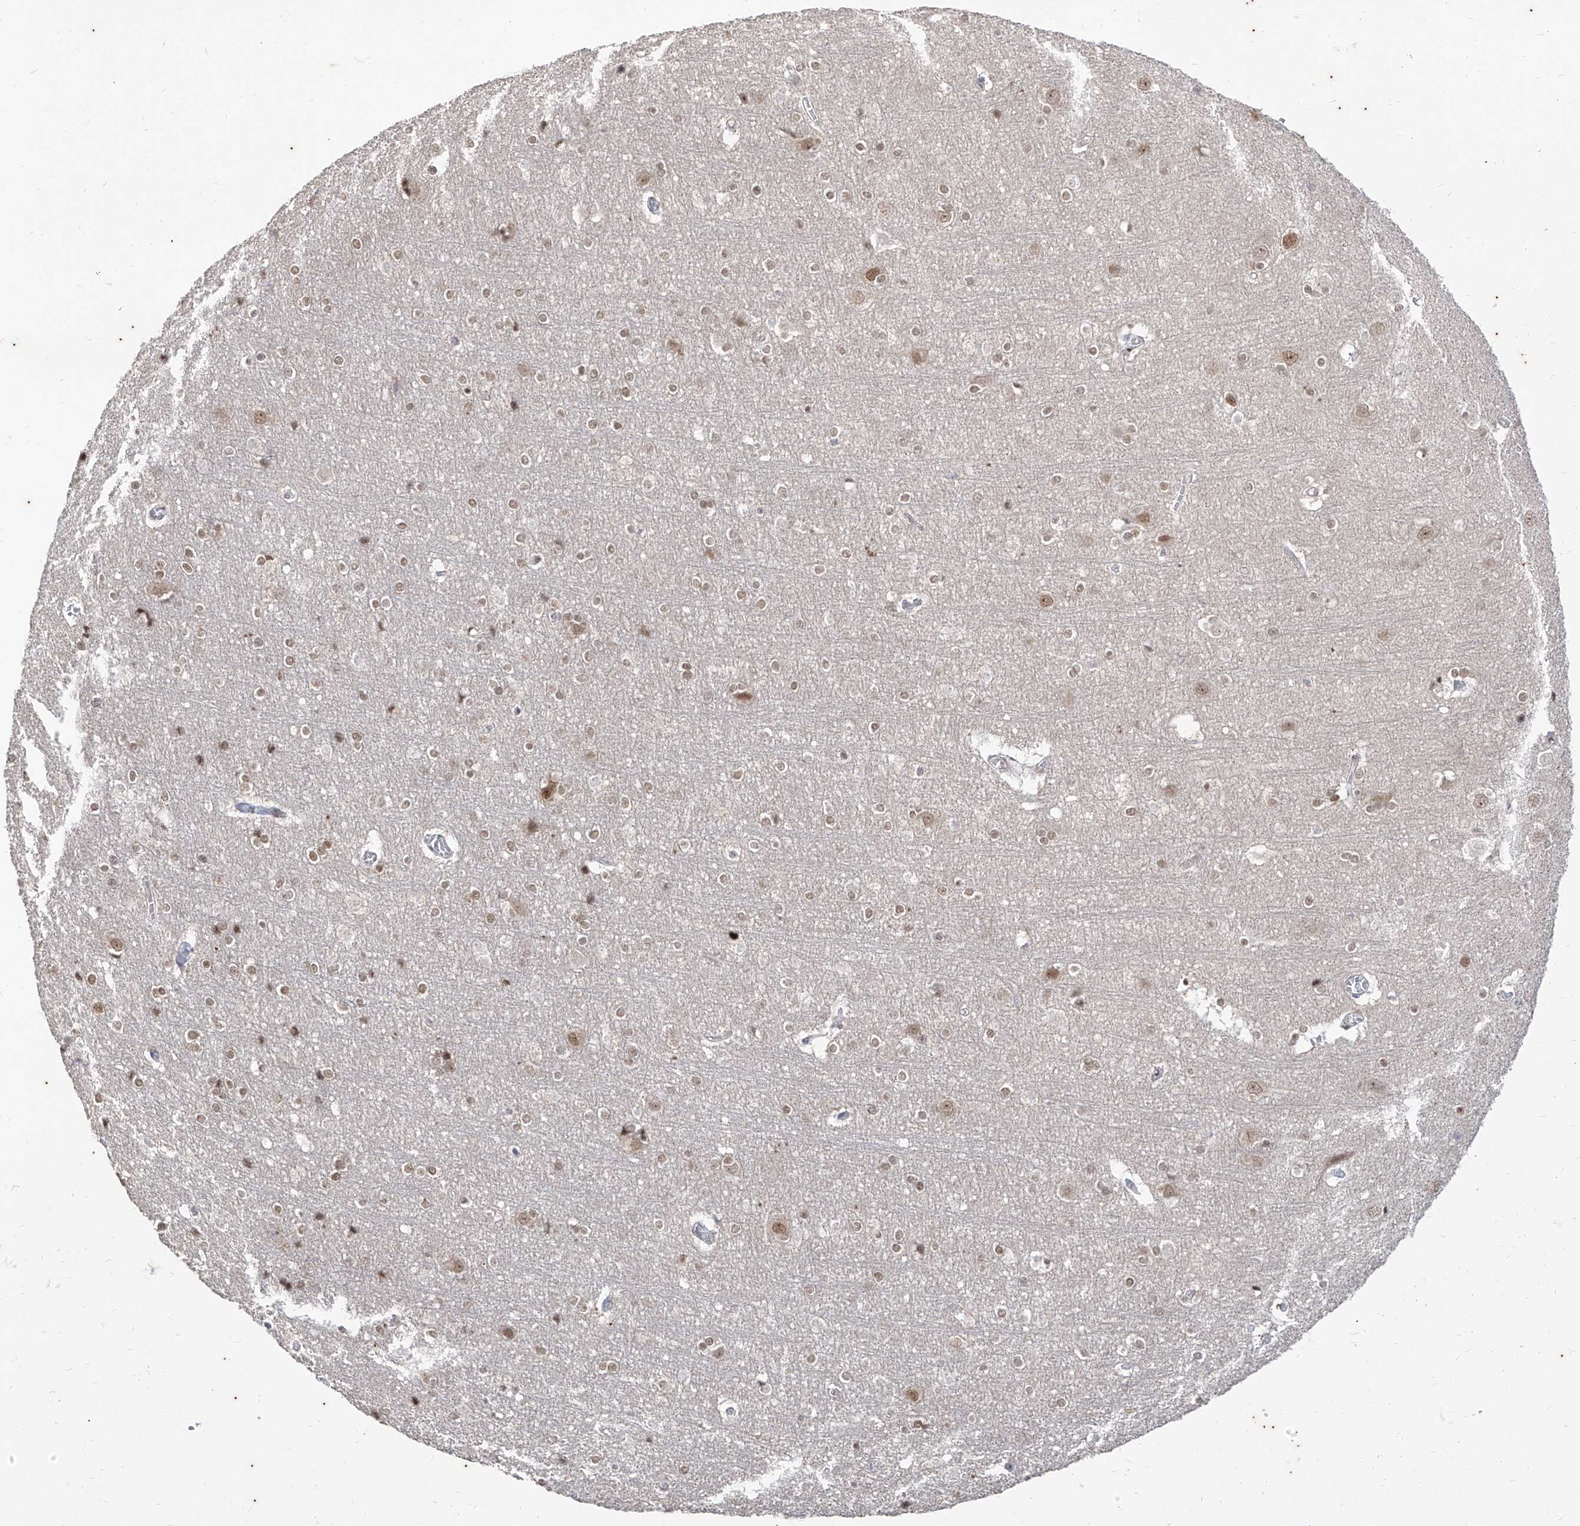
{"staining": {"intensity": "negative", "quantity": "none", "location": "none"}, "tissue": "cerebral cortex", "cell_type": "Endothelial cells", "image_type": "normal", "snomed": [{"axis": "morphology", "description": "Normal tissue, NOS"}, {"axis": "topography", "description": "Cerebral cortex"}], "caption": "Immunohistochemical staining of normal human cerebral cortex exhibits no significant expression in endothelial cells.", "gene": "PHF20L1", "patient": {"sex": "male", "age": 54}}